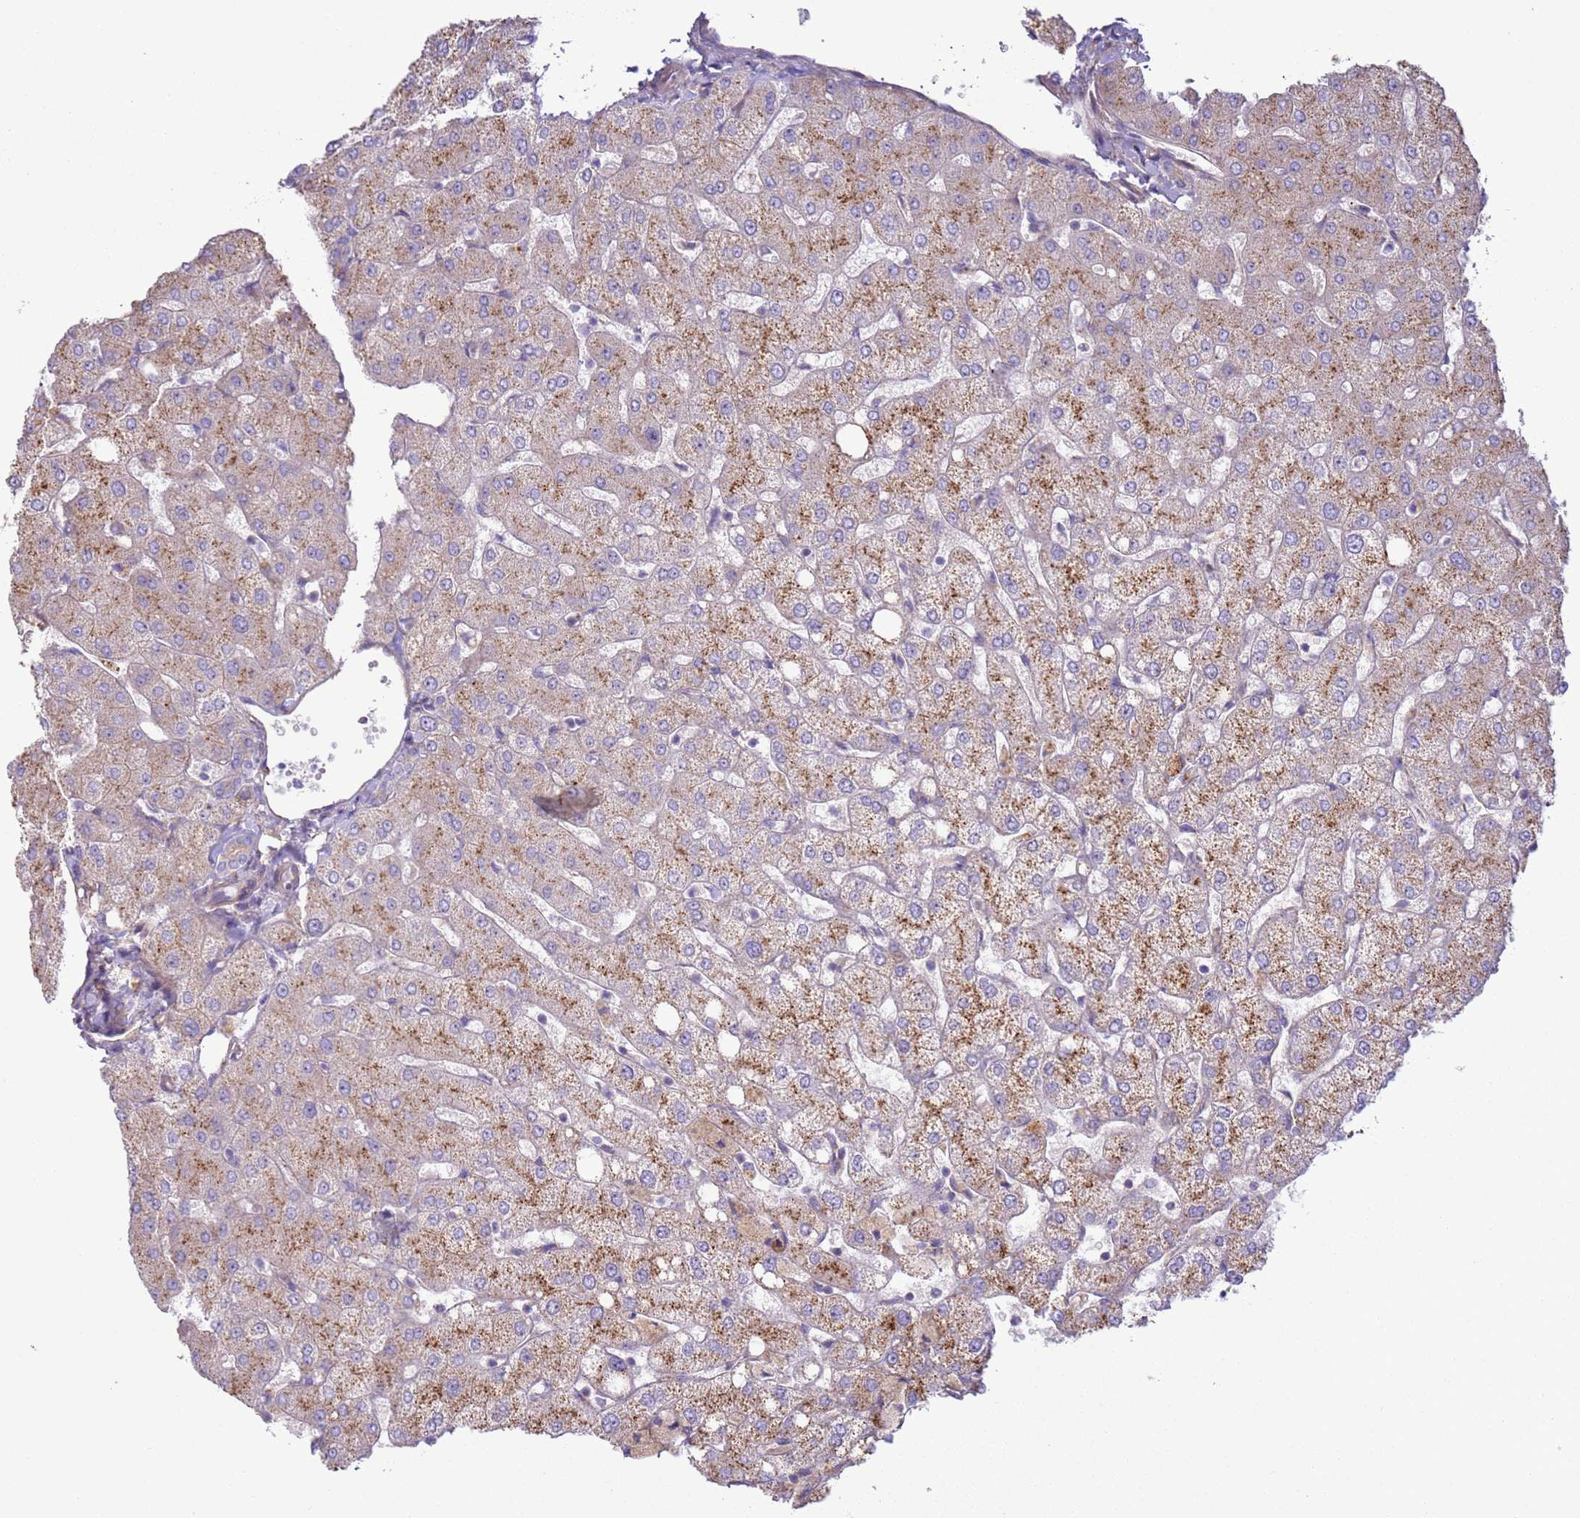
{"staining": {"intensity": "negative", "quantity": "none", "location": "none"}, "tissue": "liver", "cell_type": "Cholangiocytes", "image_type": "normal", "snomed": [{"axis": "morphology", "description": "Normal tissue, NOS"}, {"axis": "topography", "description": "Liver"}], "caption": "Cholangiocytes show no significant protein positivity in normal liver. The staining is performed using DAB (3,3'-diaminobenzidine) brown chromogen with nuclei counter-stained in using hematoxylin.", "gene": "HEATR1", "patient": {"sex": "female", "age": 54}}